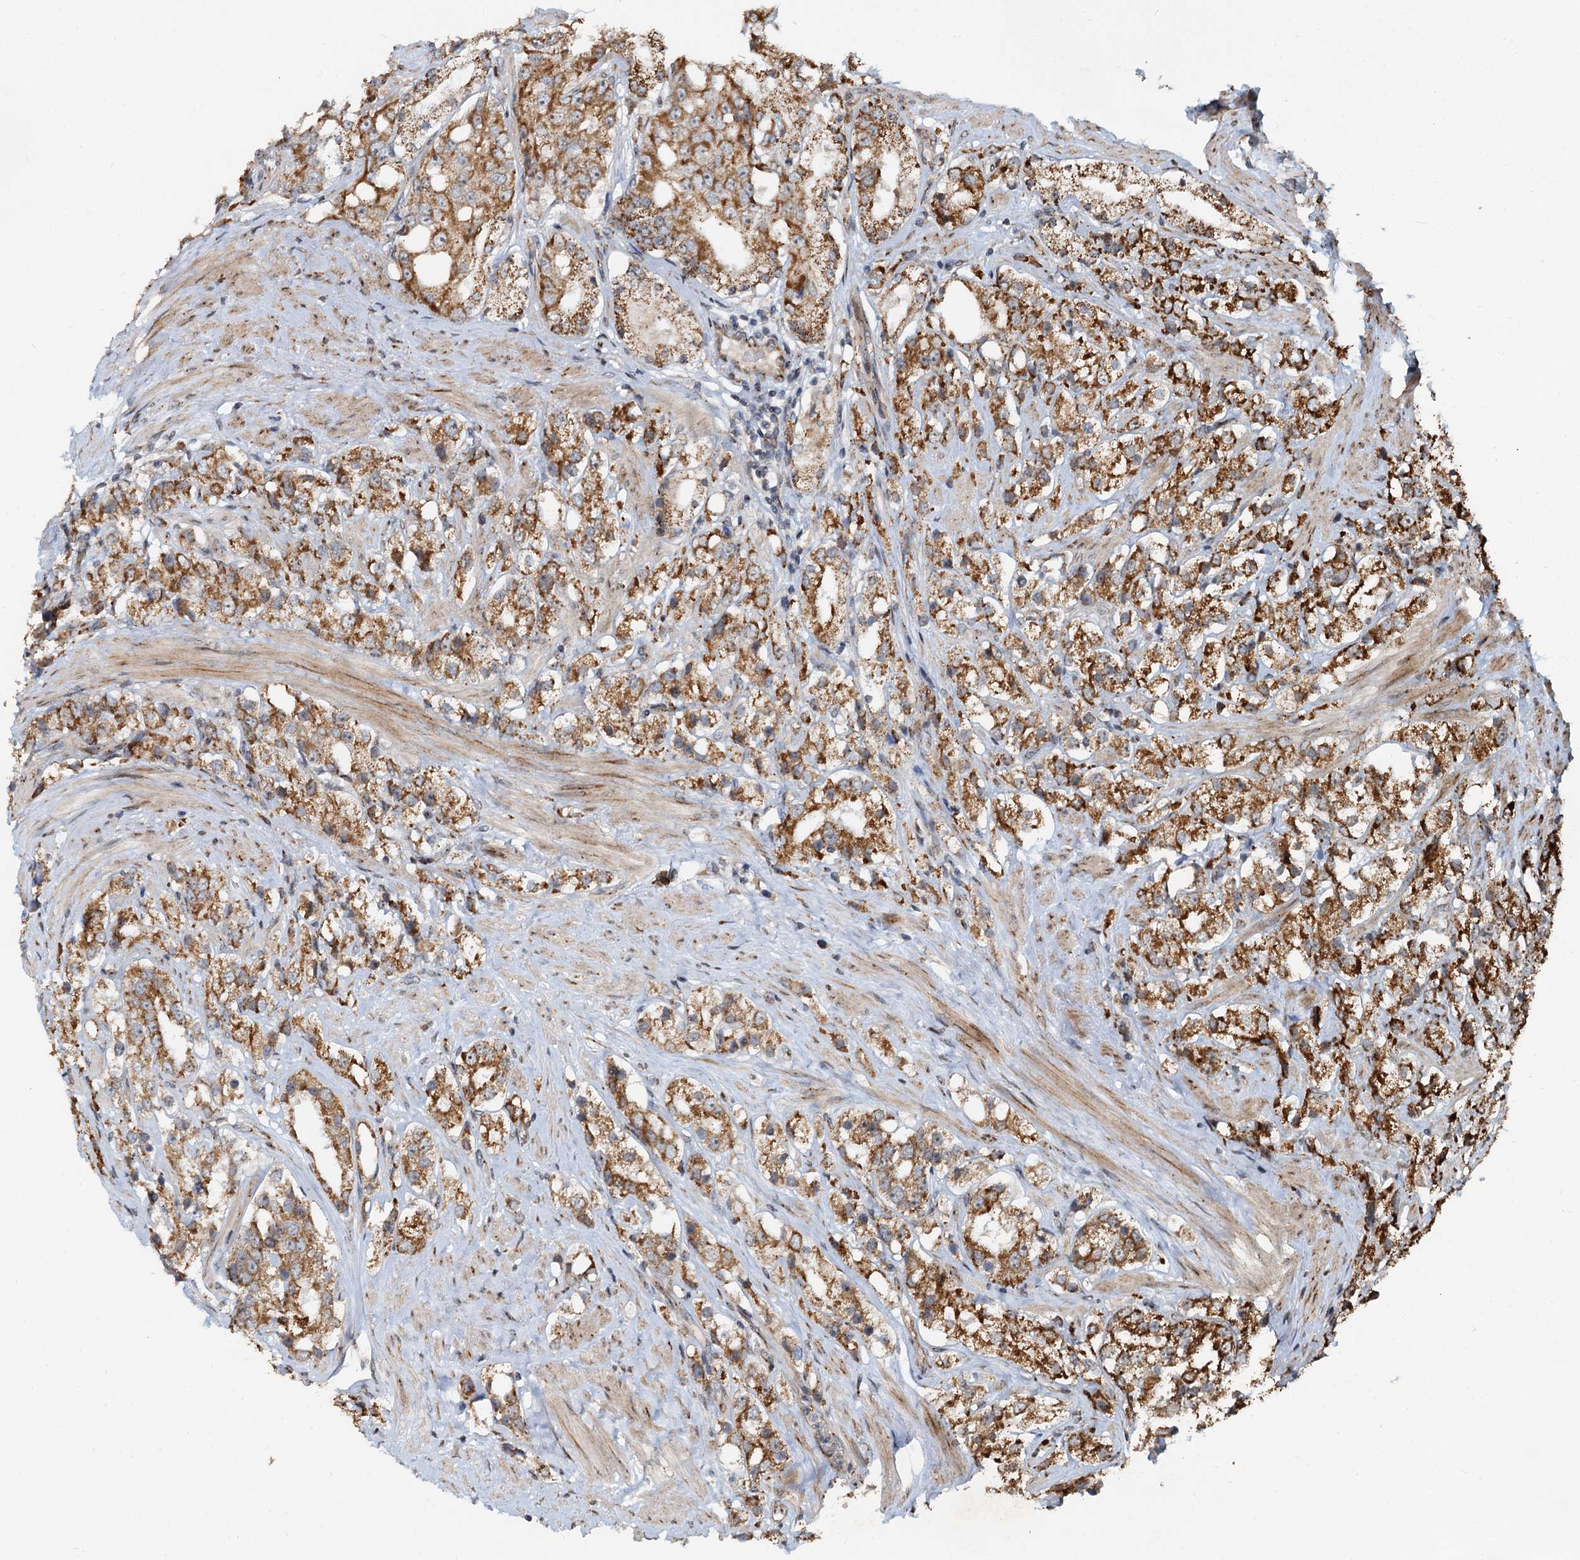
{"staining": {"intensity": "moderate", "quantity": ">75%", "location": "cytoplasmic/membranous"}, "tissue": "prostate cancer", "cell_type": "Tumor cells", "image_type": "cancer", "snomed": [{"axis": "morphology", "description": "Adenocarcinoma, NOS"}, {"axis": "topography", "description": "Prostate"}], "caption": "High-power microscopy captured an IHC photomicrograph of adenocarcinoma (prostate), revealing moderate cytoplasmic/membranous positivity in approximately >75% of tumor cells.", "gene": "CEP68", "patient": {"sex": "male", "age": 79}}